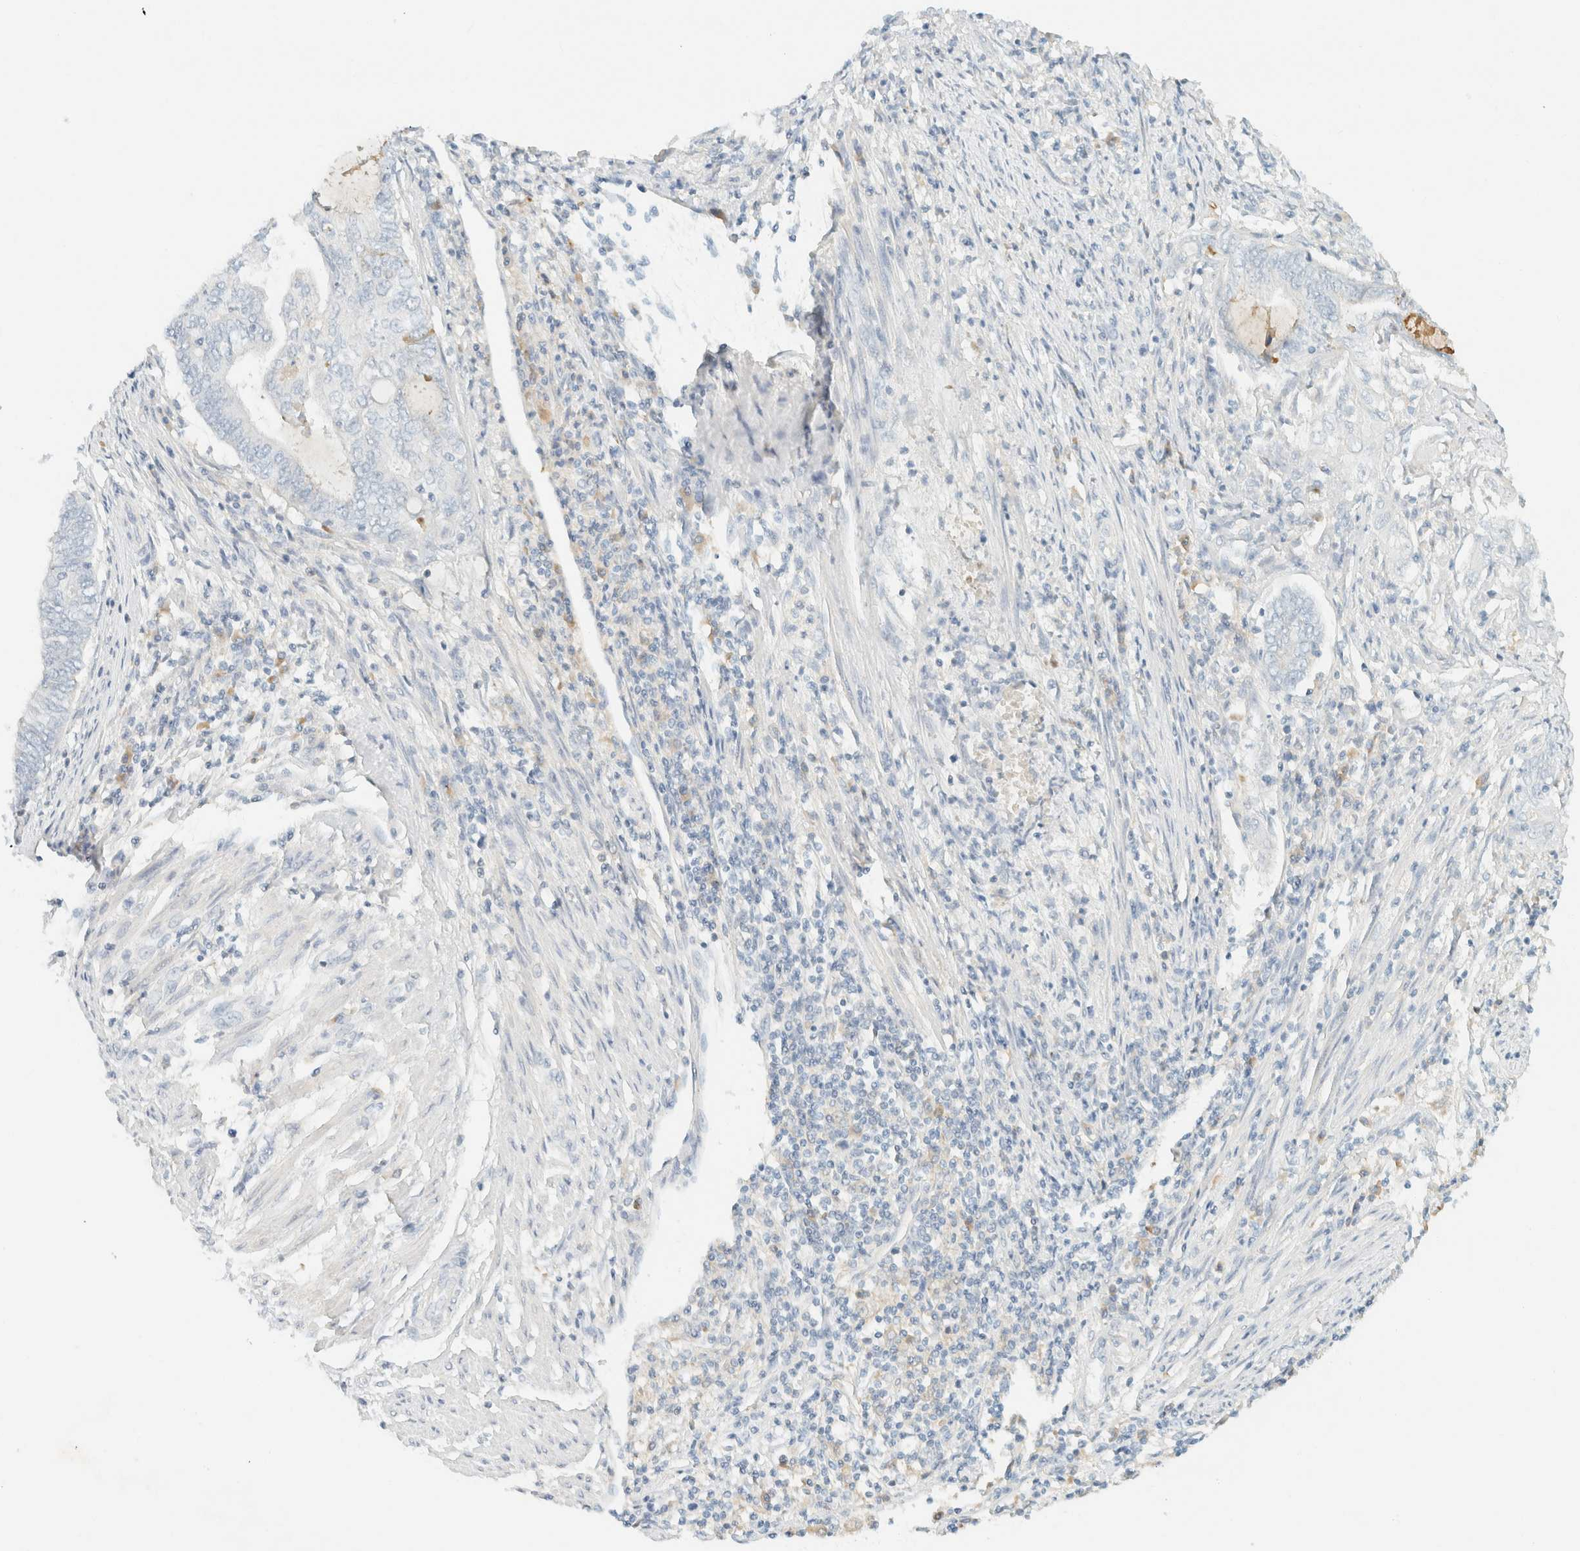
{"staining": {"intensity": "negative", "quantity": "none", "location": "none"}, "tissue": "endometrial cancer", "cell_type": "Tumor cells", "image_type": "cancer", "snomed": [{"axis": "morphology", "description": "Adenocarcinoma, NOS"}, {"axis": "topography", "description": "Uterus"}, {"axis": "topography", "description": "Endometrium"}], "caption": "Adenocarcinoma (endometrial) was stained to show a protein in brown. There is no significant expression in tumor cells. The staining was performed using DAB to visualize the protein expression in brown, while the nuclei were stained in blue with hematoxylin (Magnification: 20x).", "gene": "GPA33", "patient": {"sex": "female", "age": 70}}